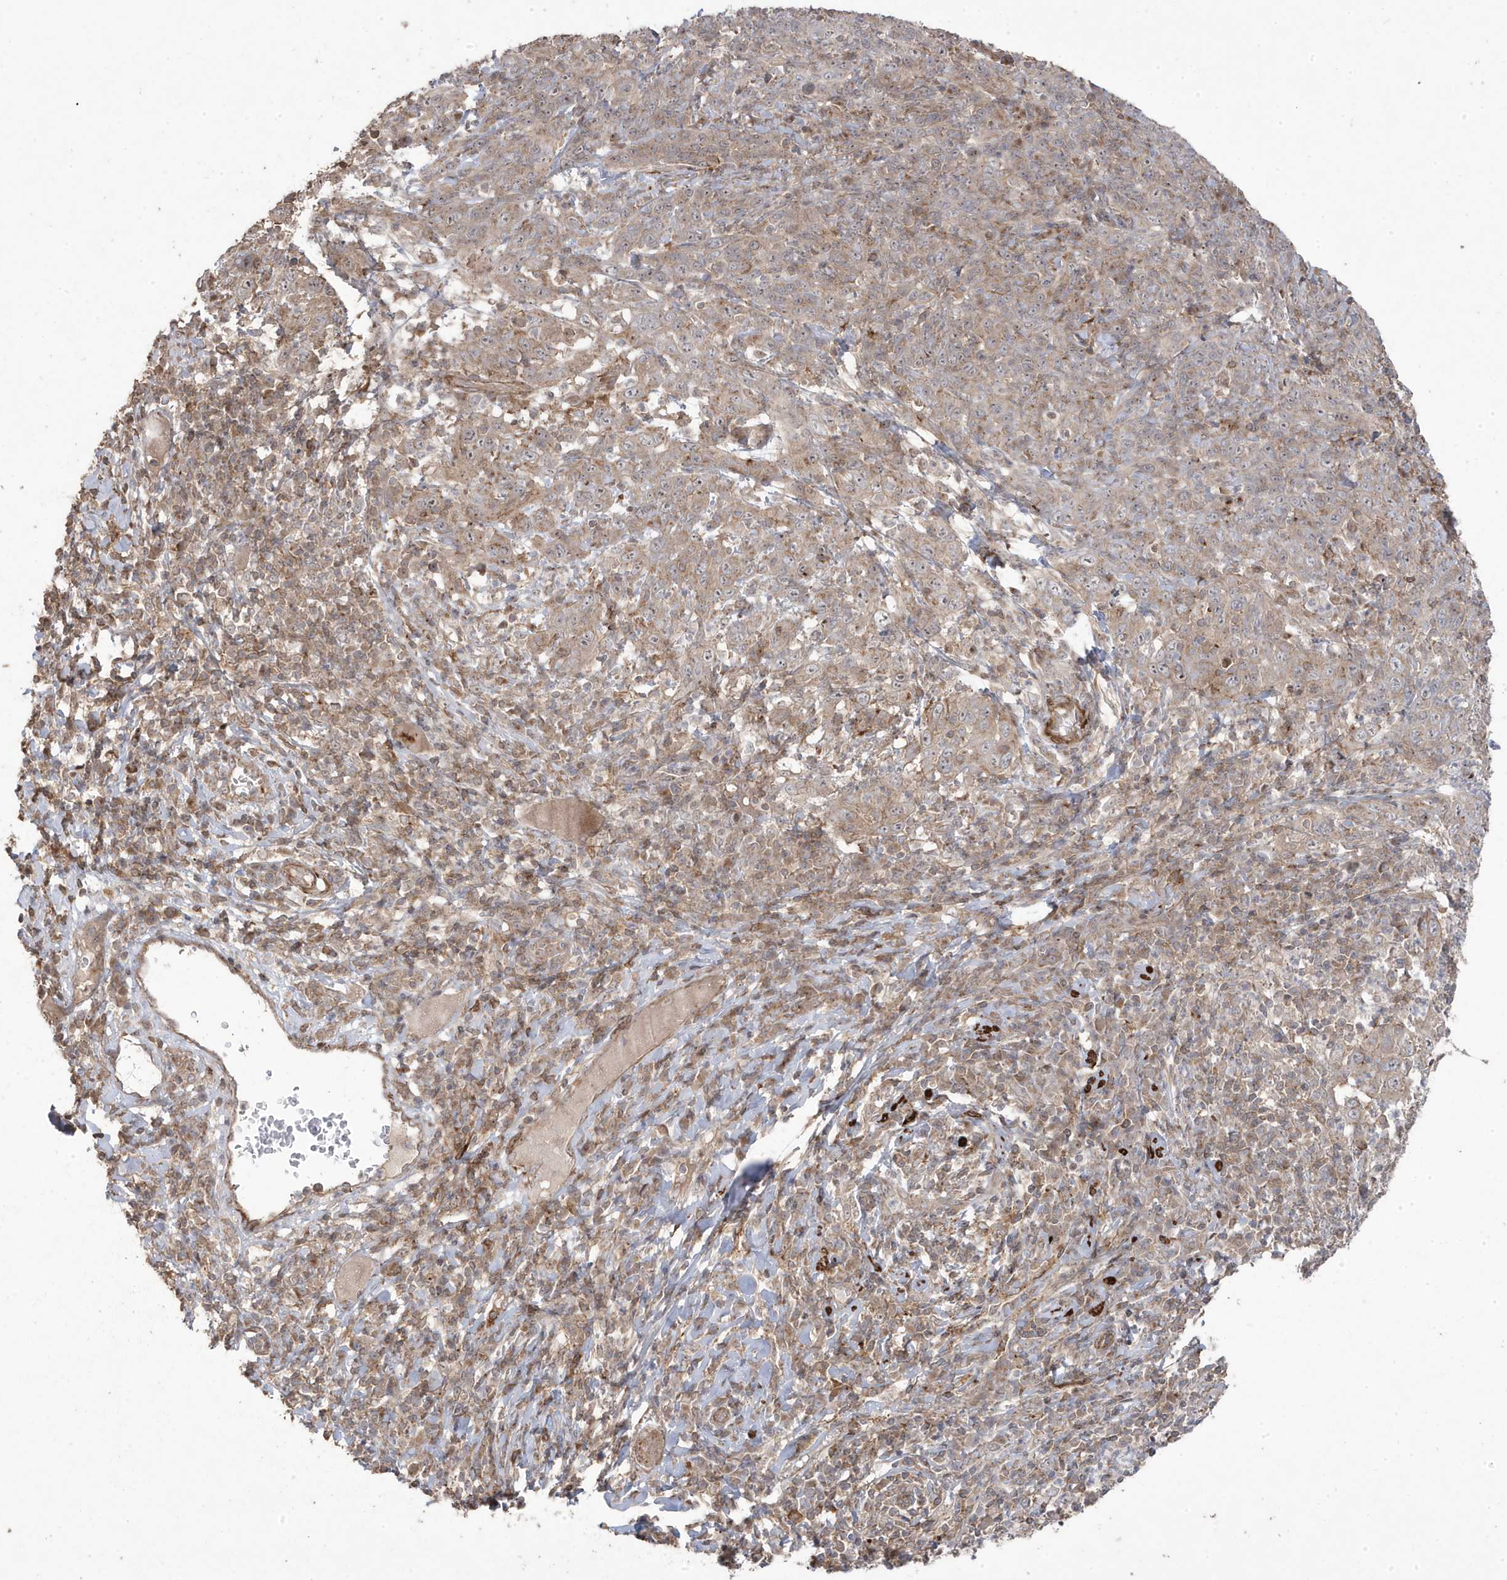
{"staining": {"intensity": "weak", "quantity": "25%-75%", "location": "cytoplasmic/membranous"}, "tissue": "cervical cancer", "cell_type": "Tumor cells", "image_type": "cancer", "snomed": [{"axis": "morphology", "description": "Squamous cell carcinoma, NOS"}, {"axis": "topography", "description": "Cervix"}], "caption": "Immunohistochemistry (IHC) micrograph of human squamous cell carcinoma (cervical) stained for a protein (brown), which reveals low levels of weak cytoplasmic/membranous expression in approximately 25%-75% of tumor cells.", "gene": "CETN3", "patient": {"sex": "female", "age": 46}}